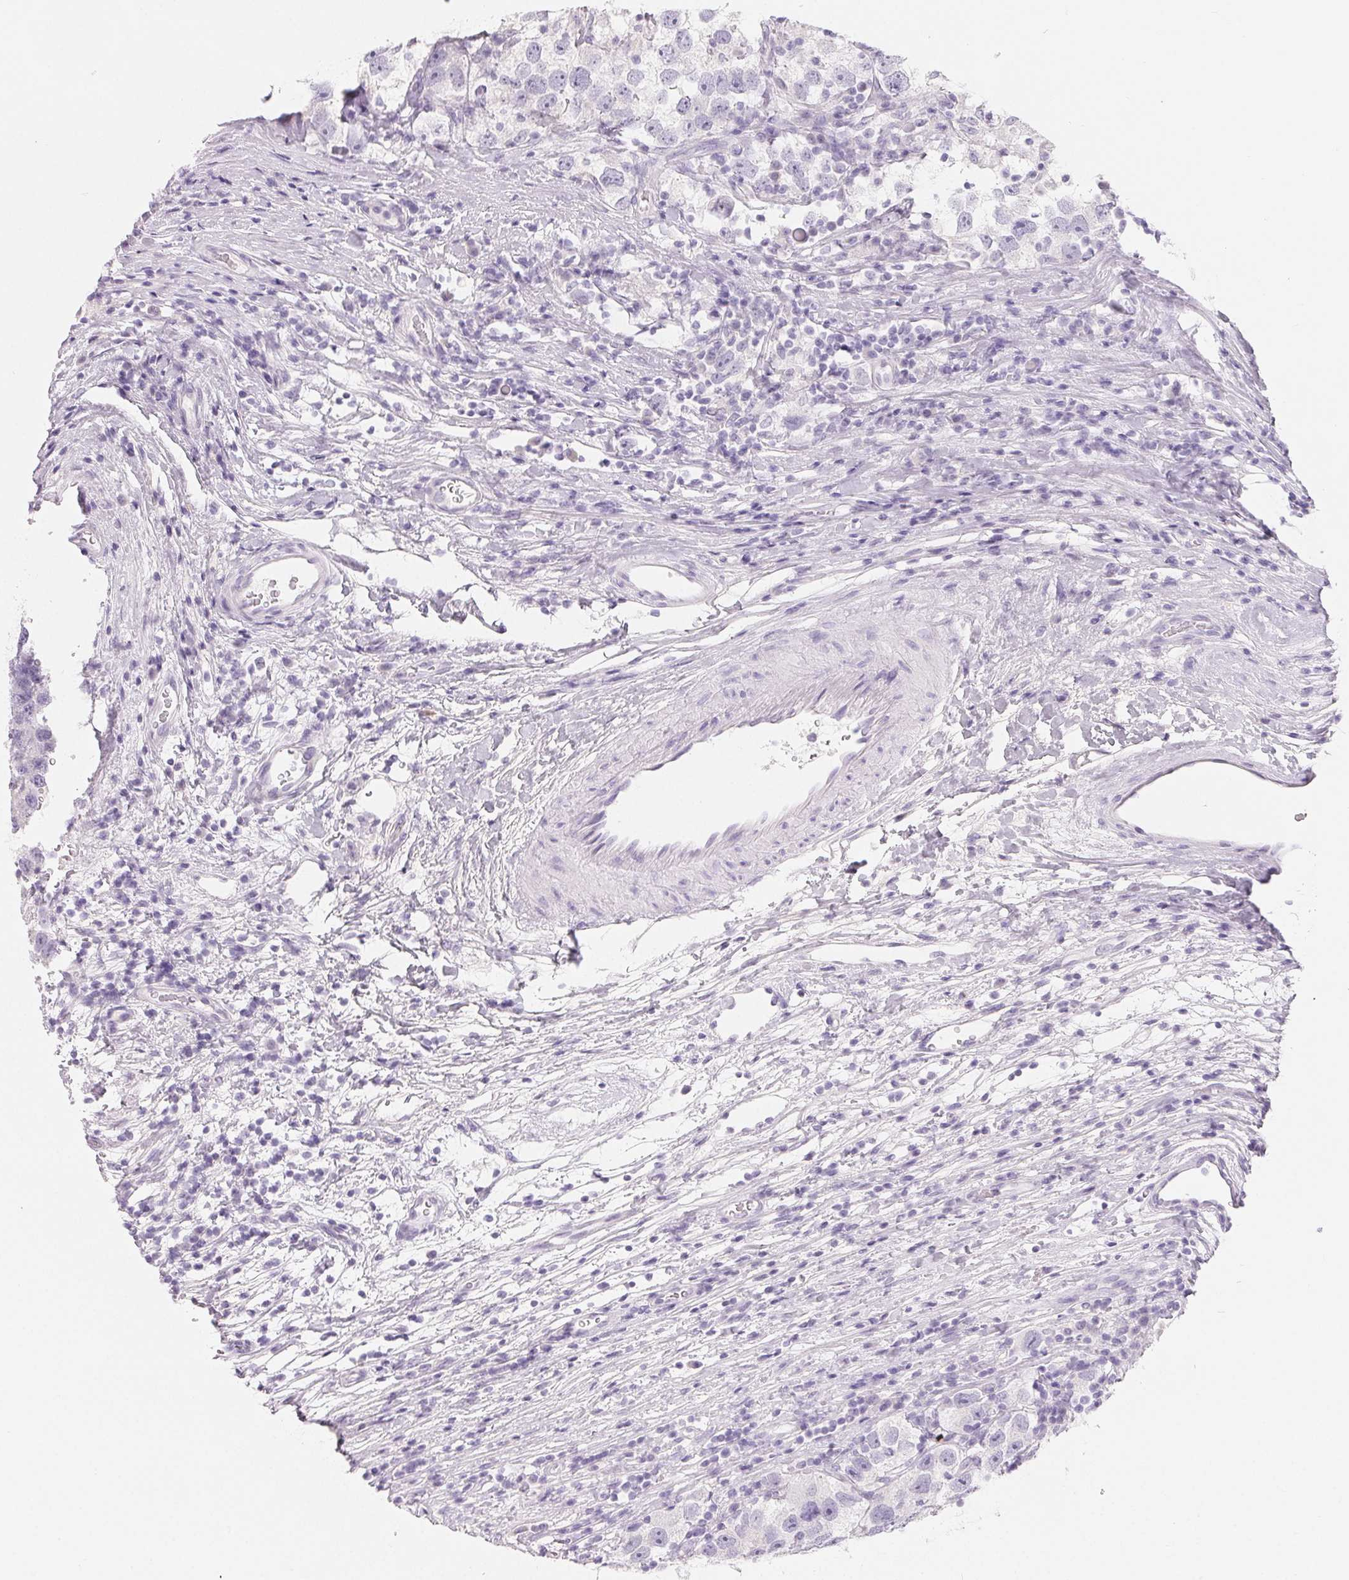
{"staining": {"intensity": "negative", "quantity": "none", "location": "none"}, "tissue": "testis cancer", "cell_type": "Tumor cells", "image_type": "cancer", "snomed": [{"axis": "morphology", "description": "Seminoma, NOS"}, {"axis": "topography", "description": "Testis"}], "caption": "Micrograph shows no significant protein expression in tumor cells of seminoma (testis). (IHC, brightfield microscopy, high magnification).", "gene": "SPACA5B", "patient": {"sex": "male", "age": 26}}